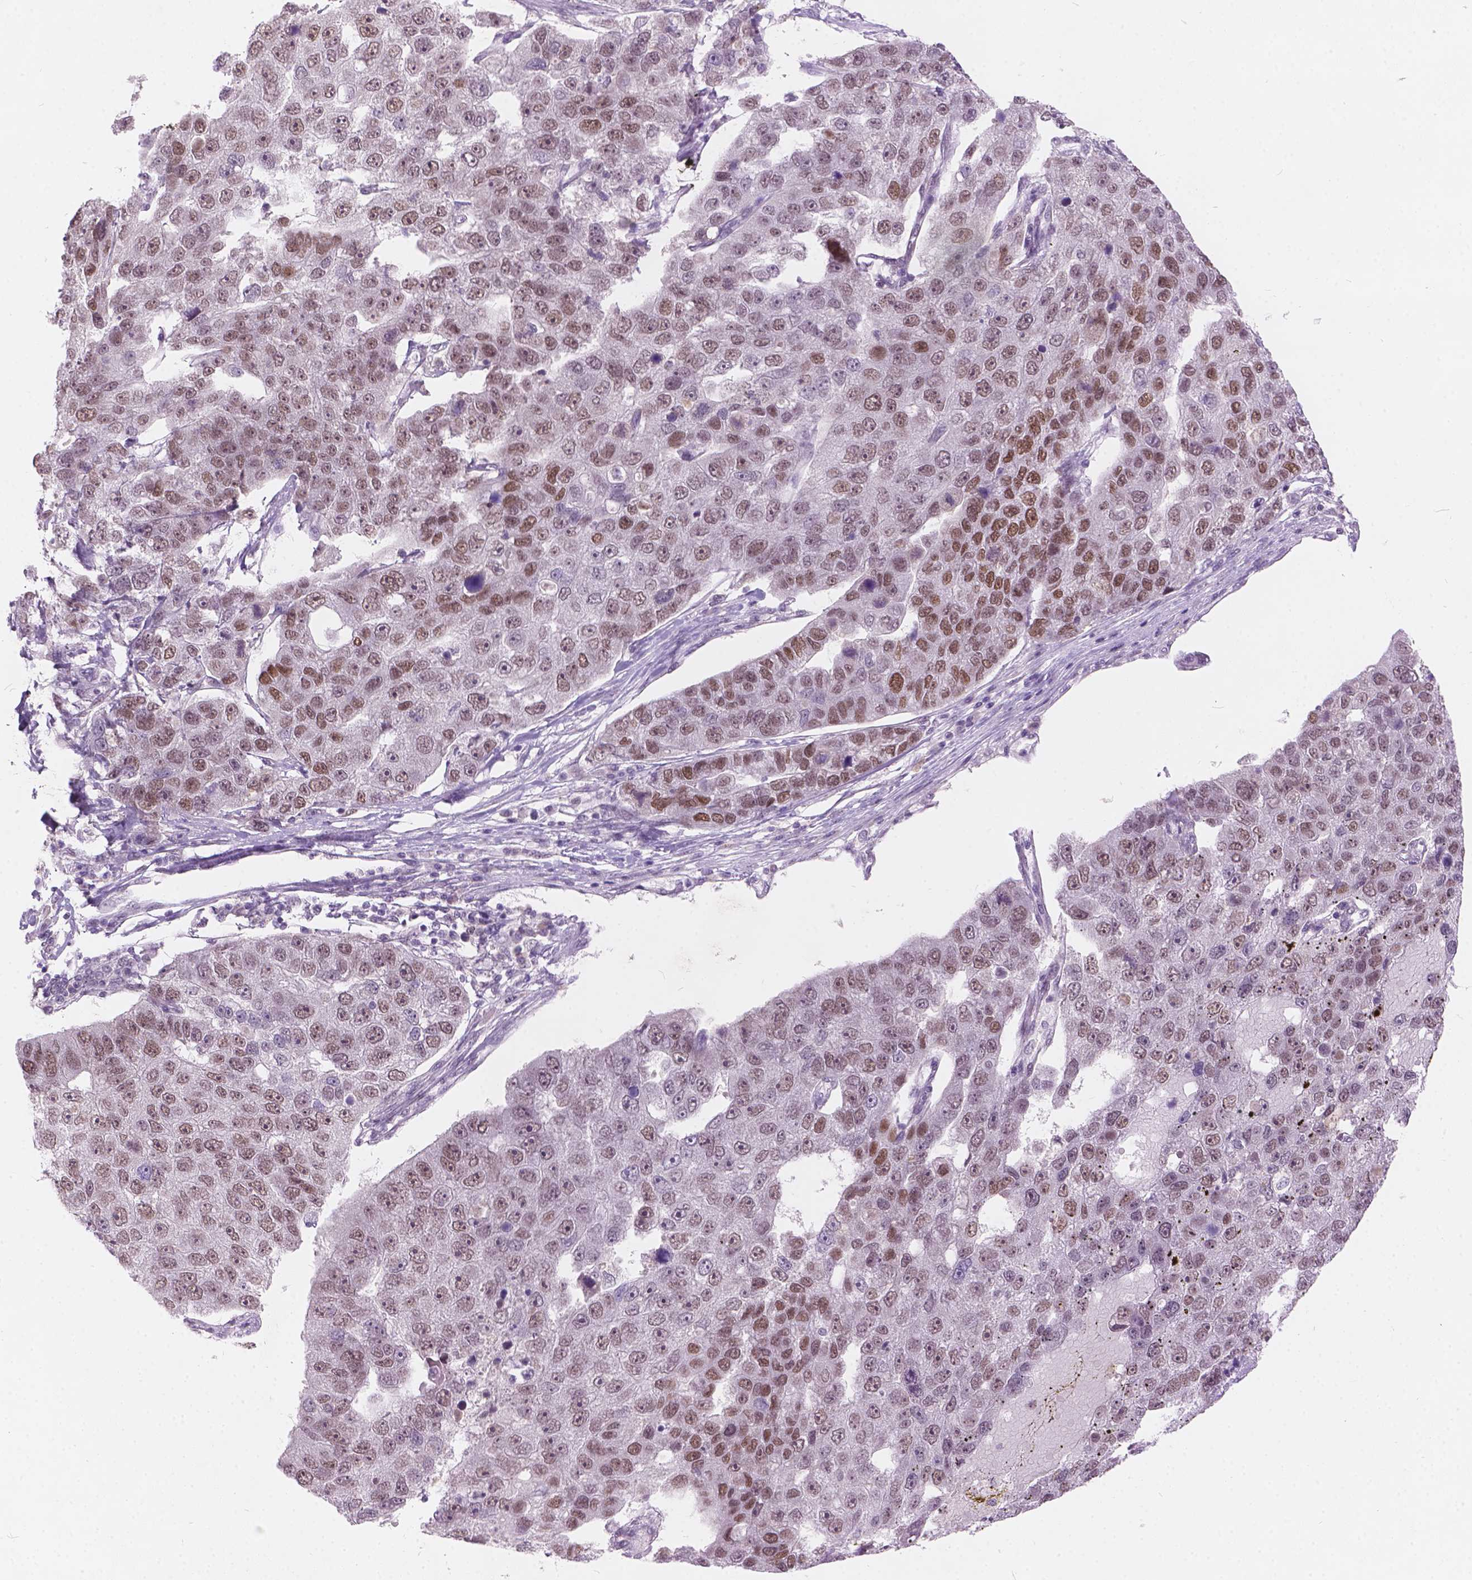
{"staining": {"intensity": "weak", "quantity": ">75%", "location": "nuclear"}, "tissue": "pancreatic cancer", "cell_type": "Tumor cells", "image_type": "cancer", "snomed": [{"axis": "morphology", "description": "Adenocarcinoma, NOS"}, {"axis": "topography", "description": "Pancreas"}], "caption": "Pancreatic cancer stained with IHC reveals weak nuclear positivity in approximately >75% of tumor cells.", "gene": "FAM53A", "patient": {"sex": "female", "age": 61}}